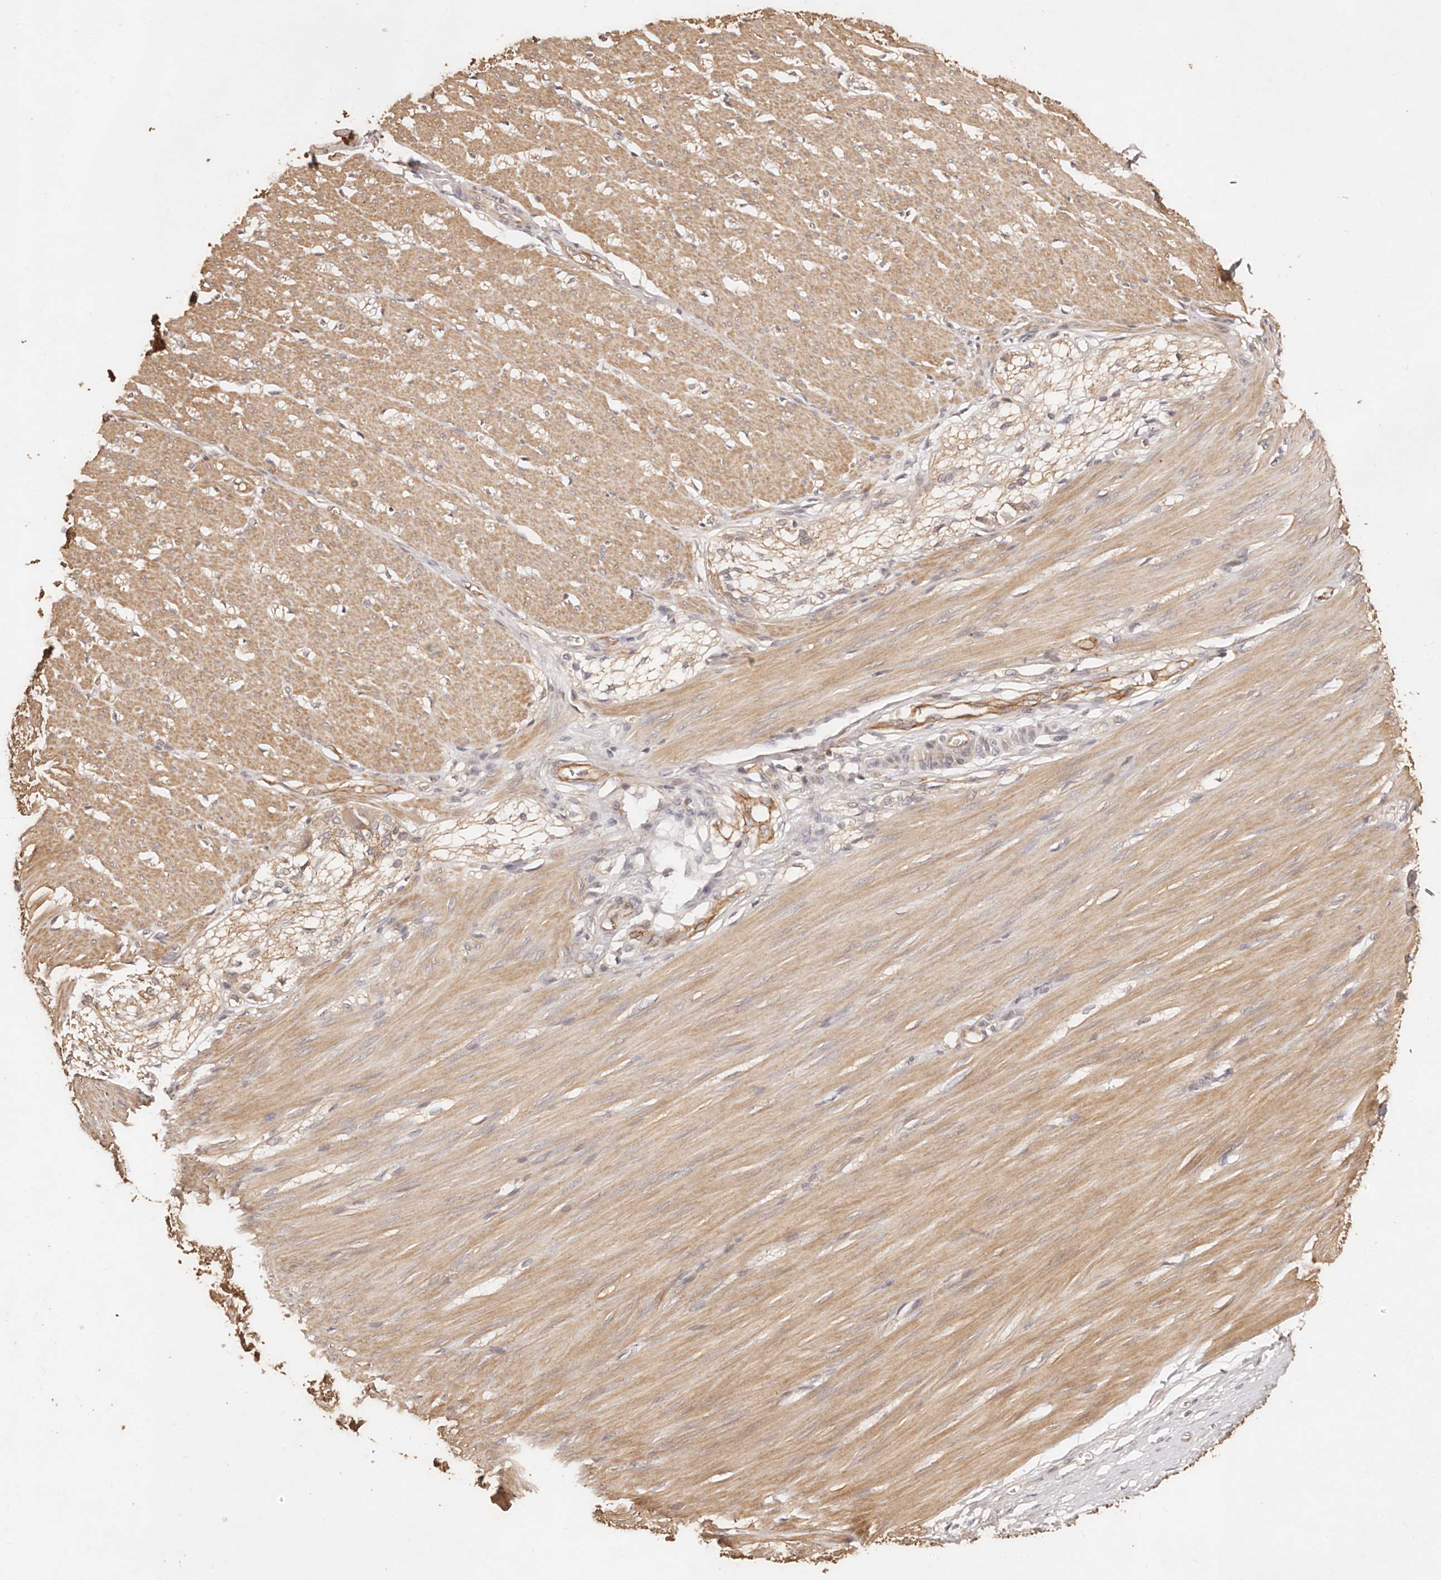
{"staining": {"intensity": "moderate", "quantity": ">75%", "location": "cytoplasmic/membranous"}, "tissue": "smooth muscle", "cell_type": "Smooth muscle cells", "image_type": "normal", "snomed": [{"axis": "morphology", "description": "Normal tissue, NOS"}, {"axis": "morphology", "description": "Adenocarcinoma, NOS"}, {"axis": "topography", "description": "Colon"}, {"axis": "topography", "description": "Peripheral nerve tissue"}], "caption": "IHC photomicrograph of normal smooth muscle: human smooth muscle stained using immunohistochemistry shows medium levels of moderate protein expression localized specifically in the cytoplasmic/membranous of smooth muscle cells, appearing as a cytoplasmic/membranous brown color.", "gene": "CCL14", "patient": {"sex": "male", "age": 14}}